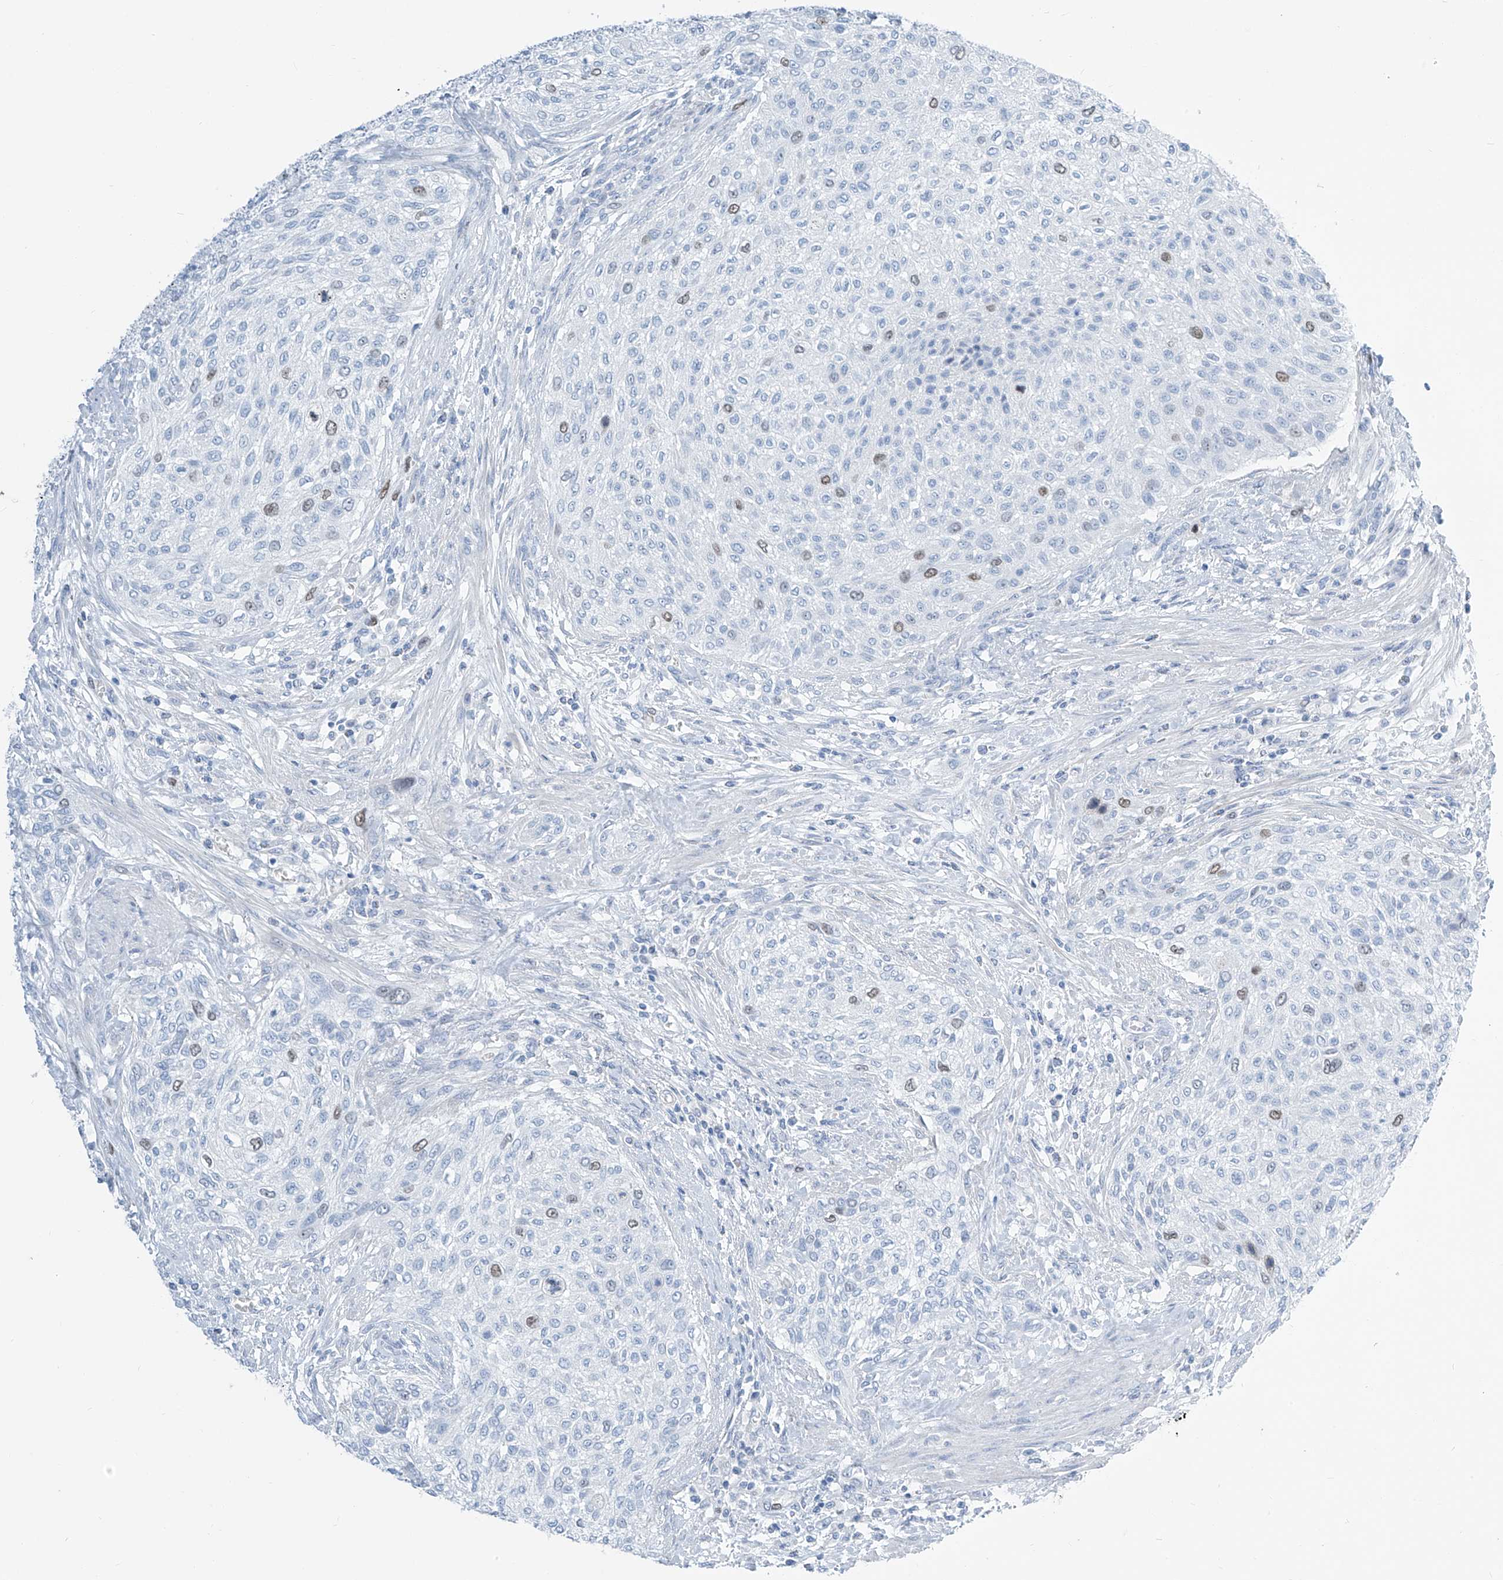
{"staining": {"intensity": "weak", "quantity": "<25%", "location": "nuclear"}, "tissue": "urothelial cancer", "cell_type": "Tumor cells", "image_type": "cancer", "snomed": [{"axis": "morphology", "description": "Urothelial carcinoma, High grade"}, {"axis": "topography", "description": "Urinary bladder"}], "caption": "IHC of human high-grade urothelial carcinoma shows no positivity in tumor cells. The staining is performed using DAB (3,3'-diaminobenzidine) brown chromogen with nuclei counter-stained in using hematoxylin.", "gene": "SGO2", "patient": {"sex": "male", "age": 35}}